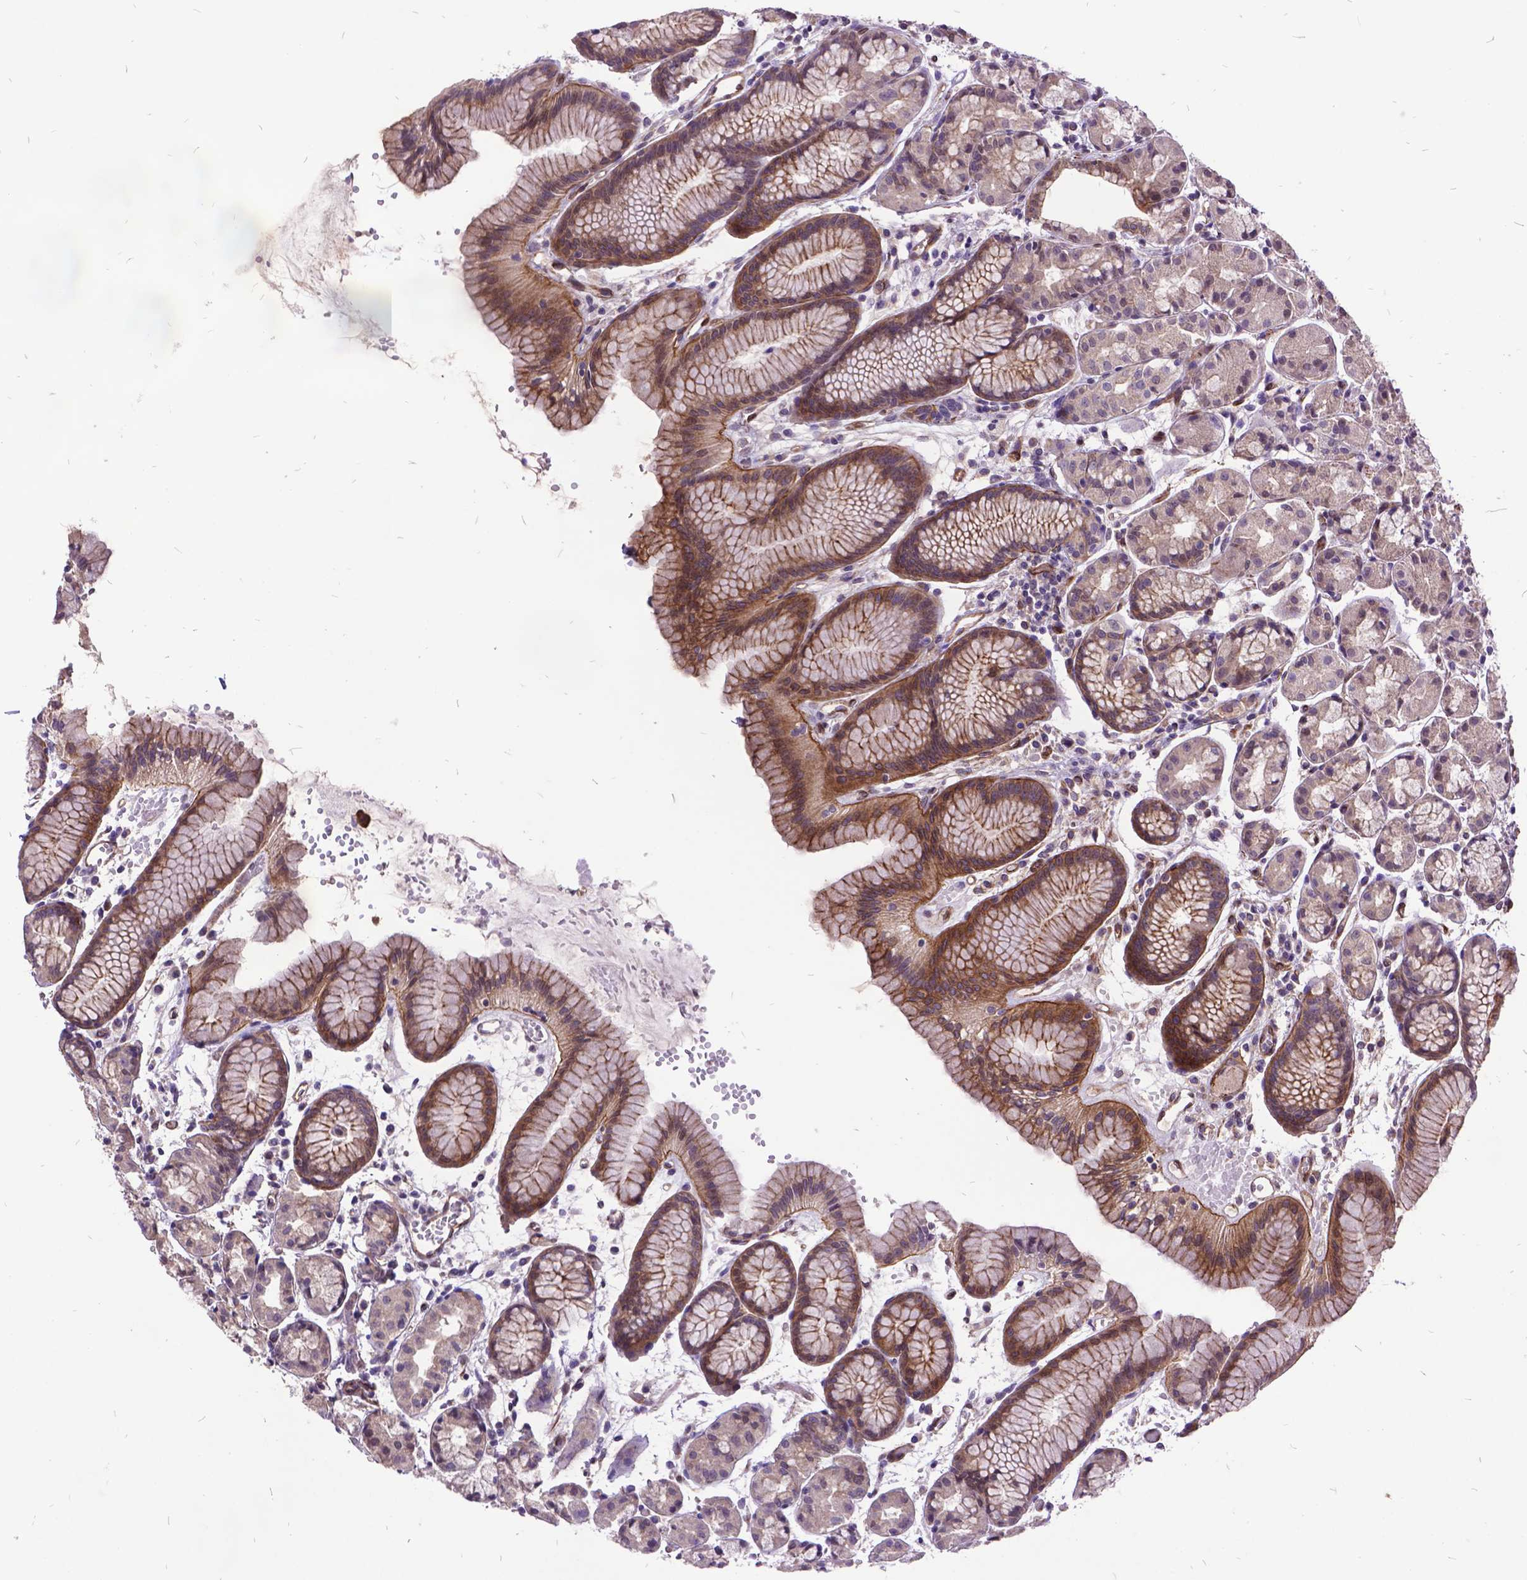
{"staining": {"intensity": "moderate", "quantity": "25%-75%", "location": "cytoplasmic/membranous"}, "tissue": "stomach", "cell_type": "Glandular cells", "image_type": "normal", "snomed": [{"axis": "morphology", "description": "Normal tissue, NOS"}, {"axis": "topography", "description": "Stomach, upper"}], "caption": "Stomach stained with a brown dye demonstrates moderate cytoplasmic/membranous positive staining in about 25%-75% of glandular cells.", "gene": "GRB7", "patient": {"sex": "male", "age": 47}}